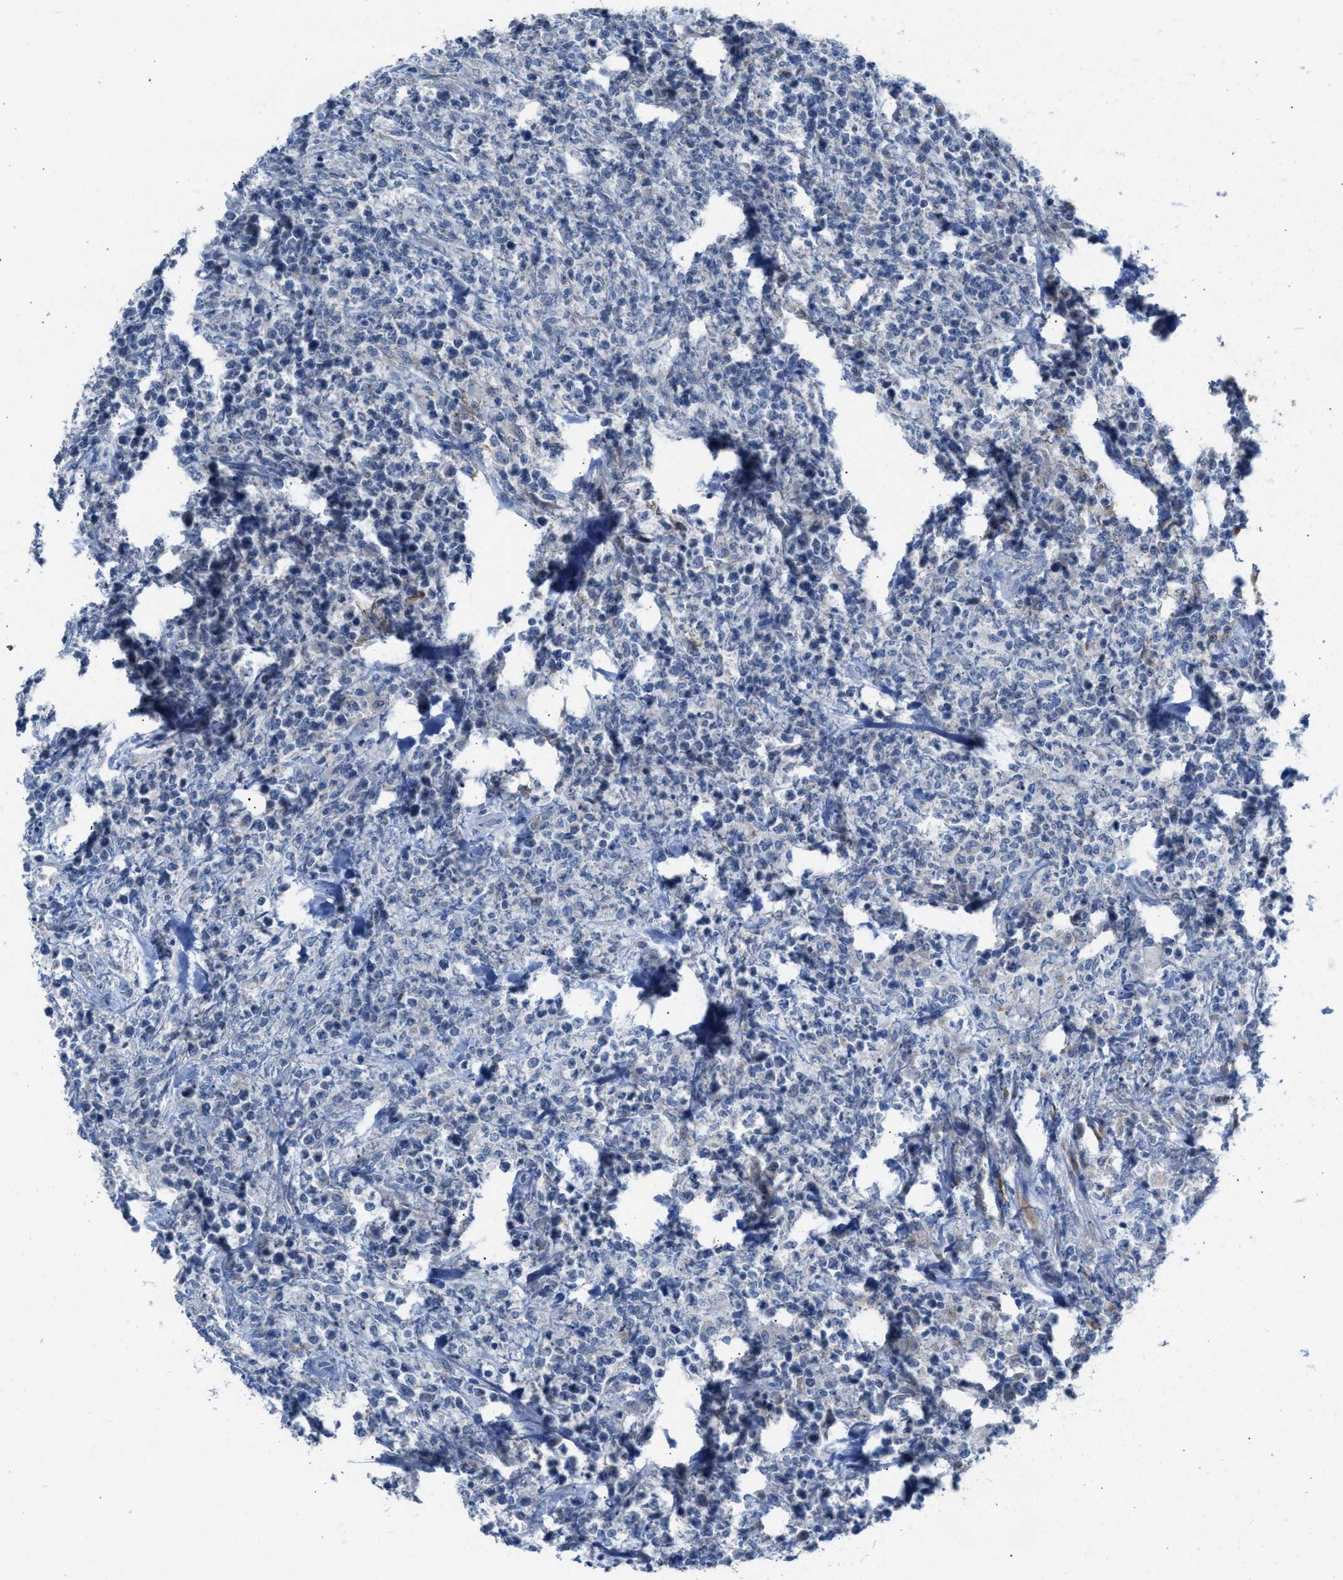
{"staining": {"intensity": "negative", "quantity": "none", "location": "none"}, "tissue": "lymphoma", "cell_type": "Tumor cells", "image_type": "cancer", "snomed": [{"axis": "morphology", "description": "Malignant lymphoma, non-Hodgkin's type, High grade"}, {"axis": "topography", "description": "Soft tissue"}], "caption": "Lymphoma was stained to show a protein in brown. There is no significant staining in tumor cells.", "gene": "ASPA", "patient": {"sex": "male", "age": 18}}